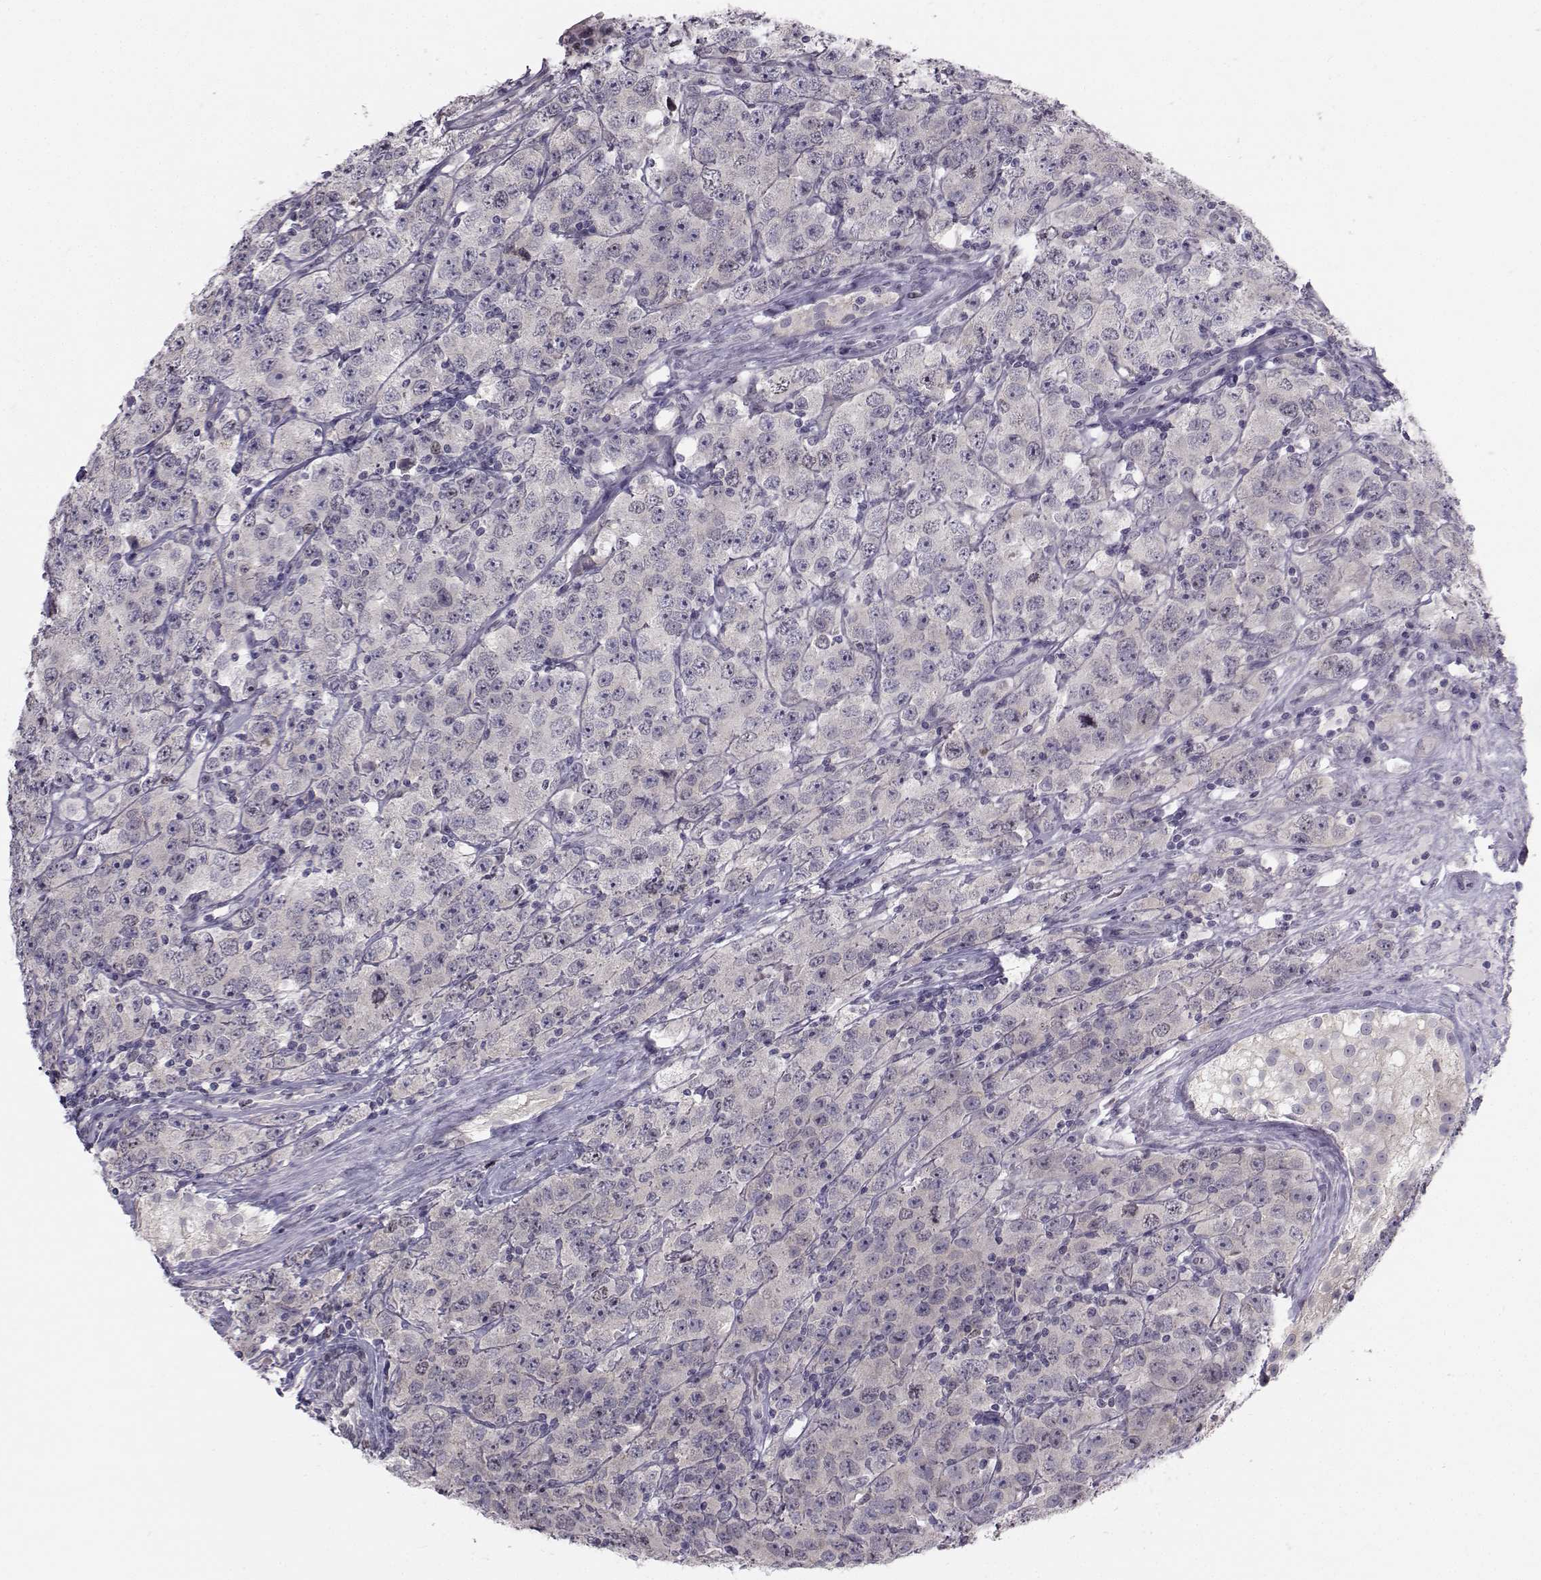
{"staining": {"intensity": "negative", "quantity": "none", "location": "none"}, "tissue": "testis cancer", "cell_type": "Tumor cells", "image_type": "cancer", "snomed": [{"axis": "morphology", "description": "Seminoma, NOS"}, {"axis": "topography", "description": "Testis"}], "caption": "This is a histopathology image of immunohistochemistry (IHC) staining of testis cancer, which shows no positivity in tumor cells. The staining is performed using DAB brown chromogen with nuclei counter-stained in using hematoxylin.", "gene": "LRP8", "patient": {"sex": "male", "age": 52}}